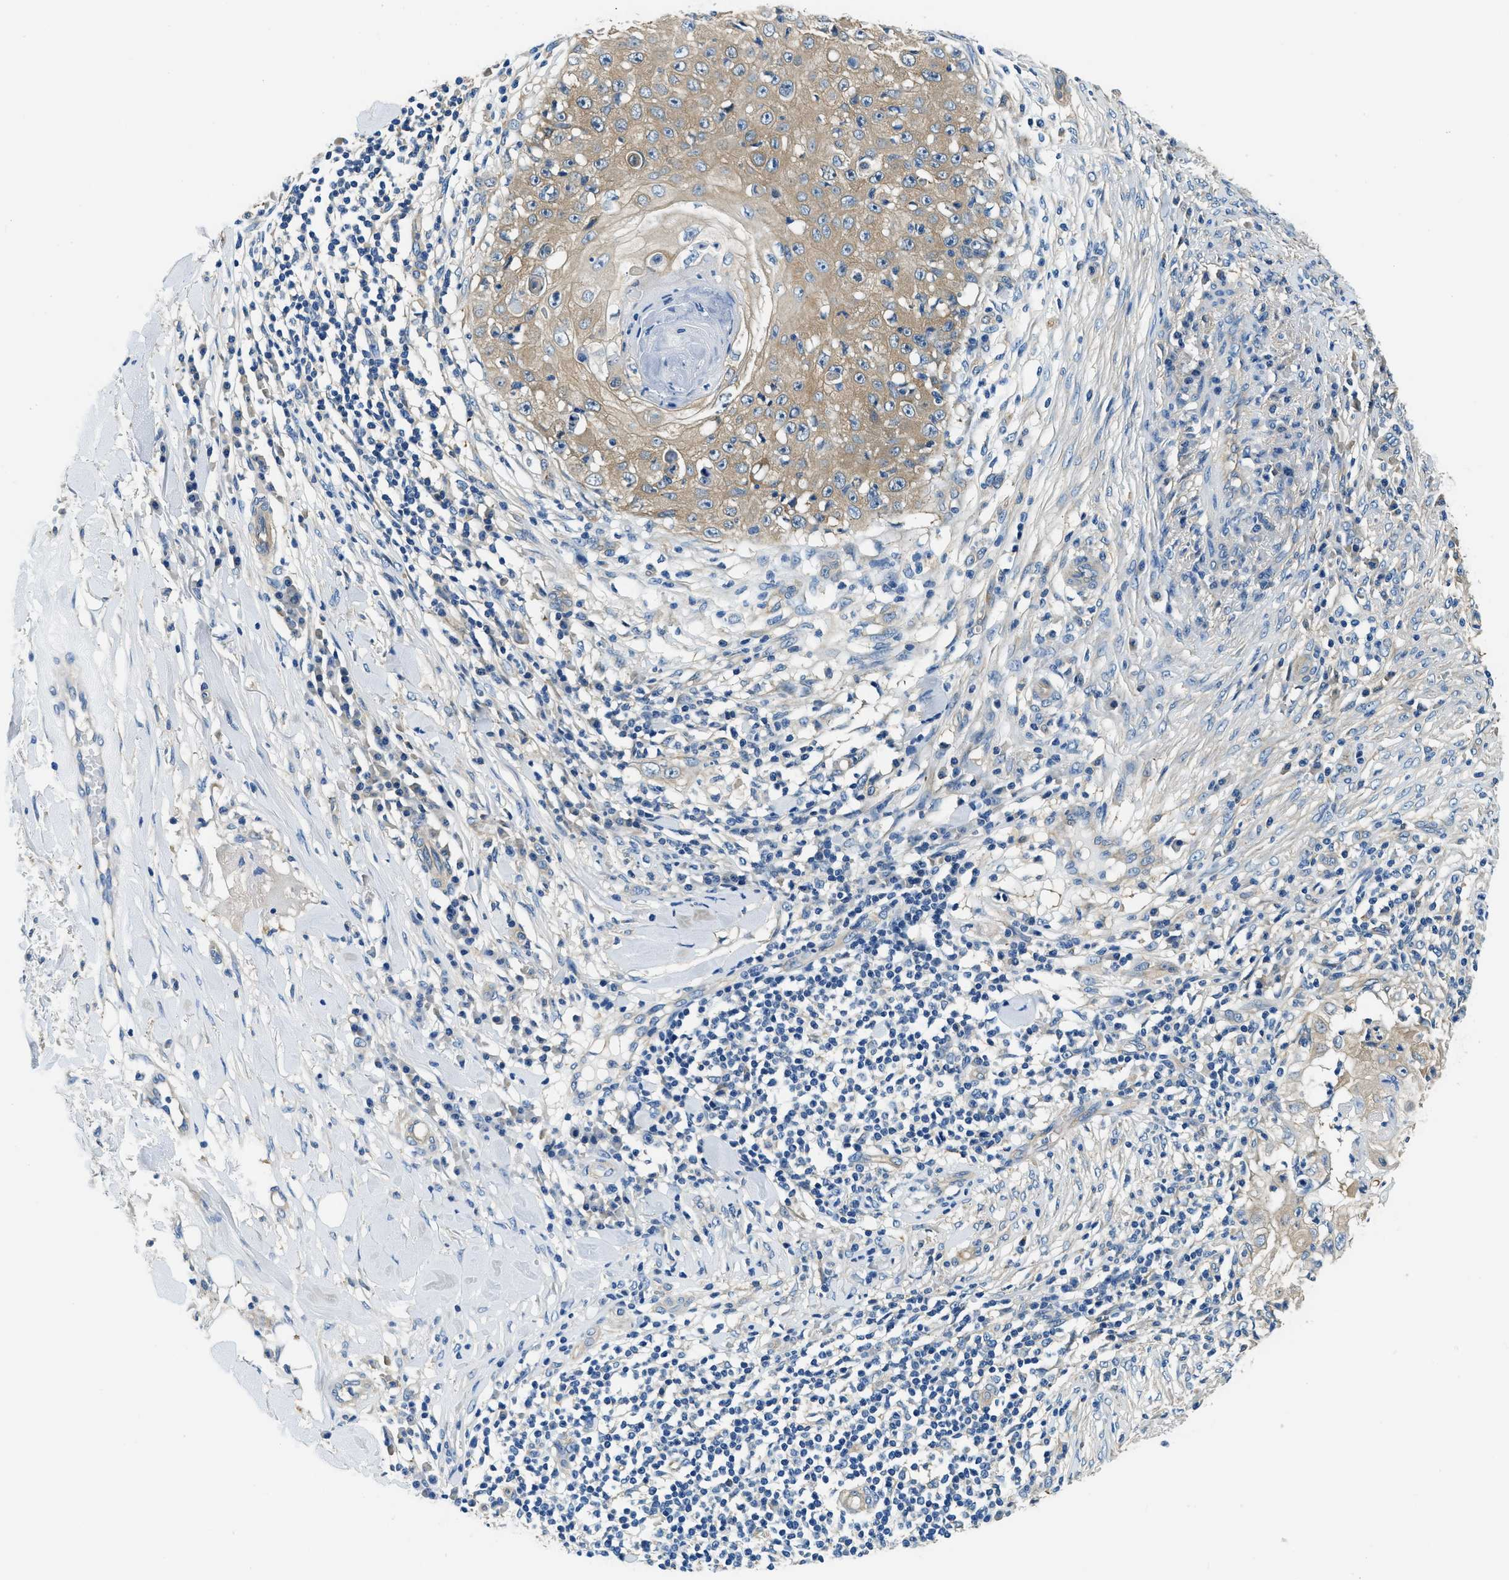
{"staining": {"intensity": "moderate", "quantity": ">75%", "location": "cytoplasmic/membranous"}, "tissue": "skin cancer", "cell_type": "Tumor cells", "image_type": "cancer", "snomed": [{"axis": "morphology", "description": "Squamous cell carcinoma, NOS"}, {"axis": "topography", "description": "Skin"}], "caption": "Brown immunohistochemical staining in human squamous cell carcinoma (skin) reveals moderate cytoplasmic/membranous expression in approximately >75% of tumor cells.", "gene": "TWF1", "patient": {"sex": "male", "age": 86}}